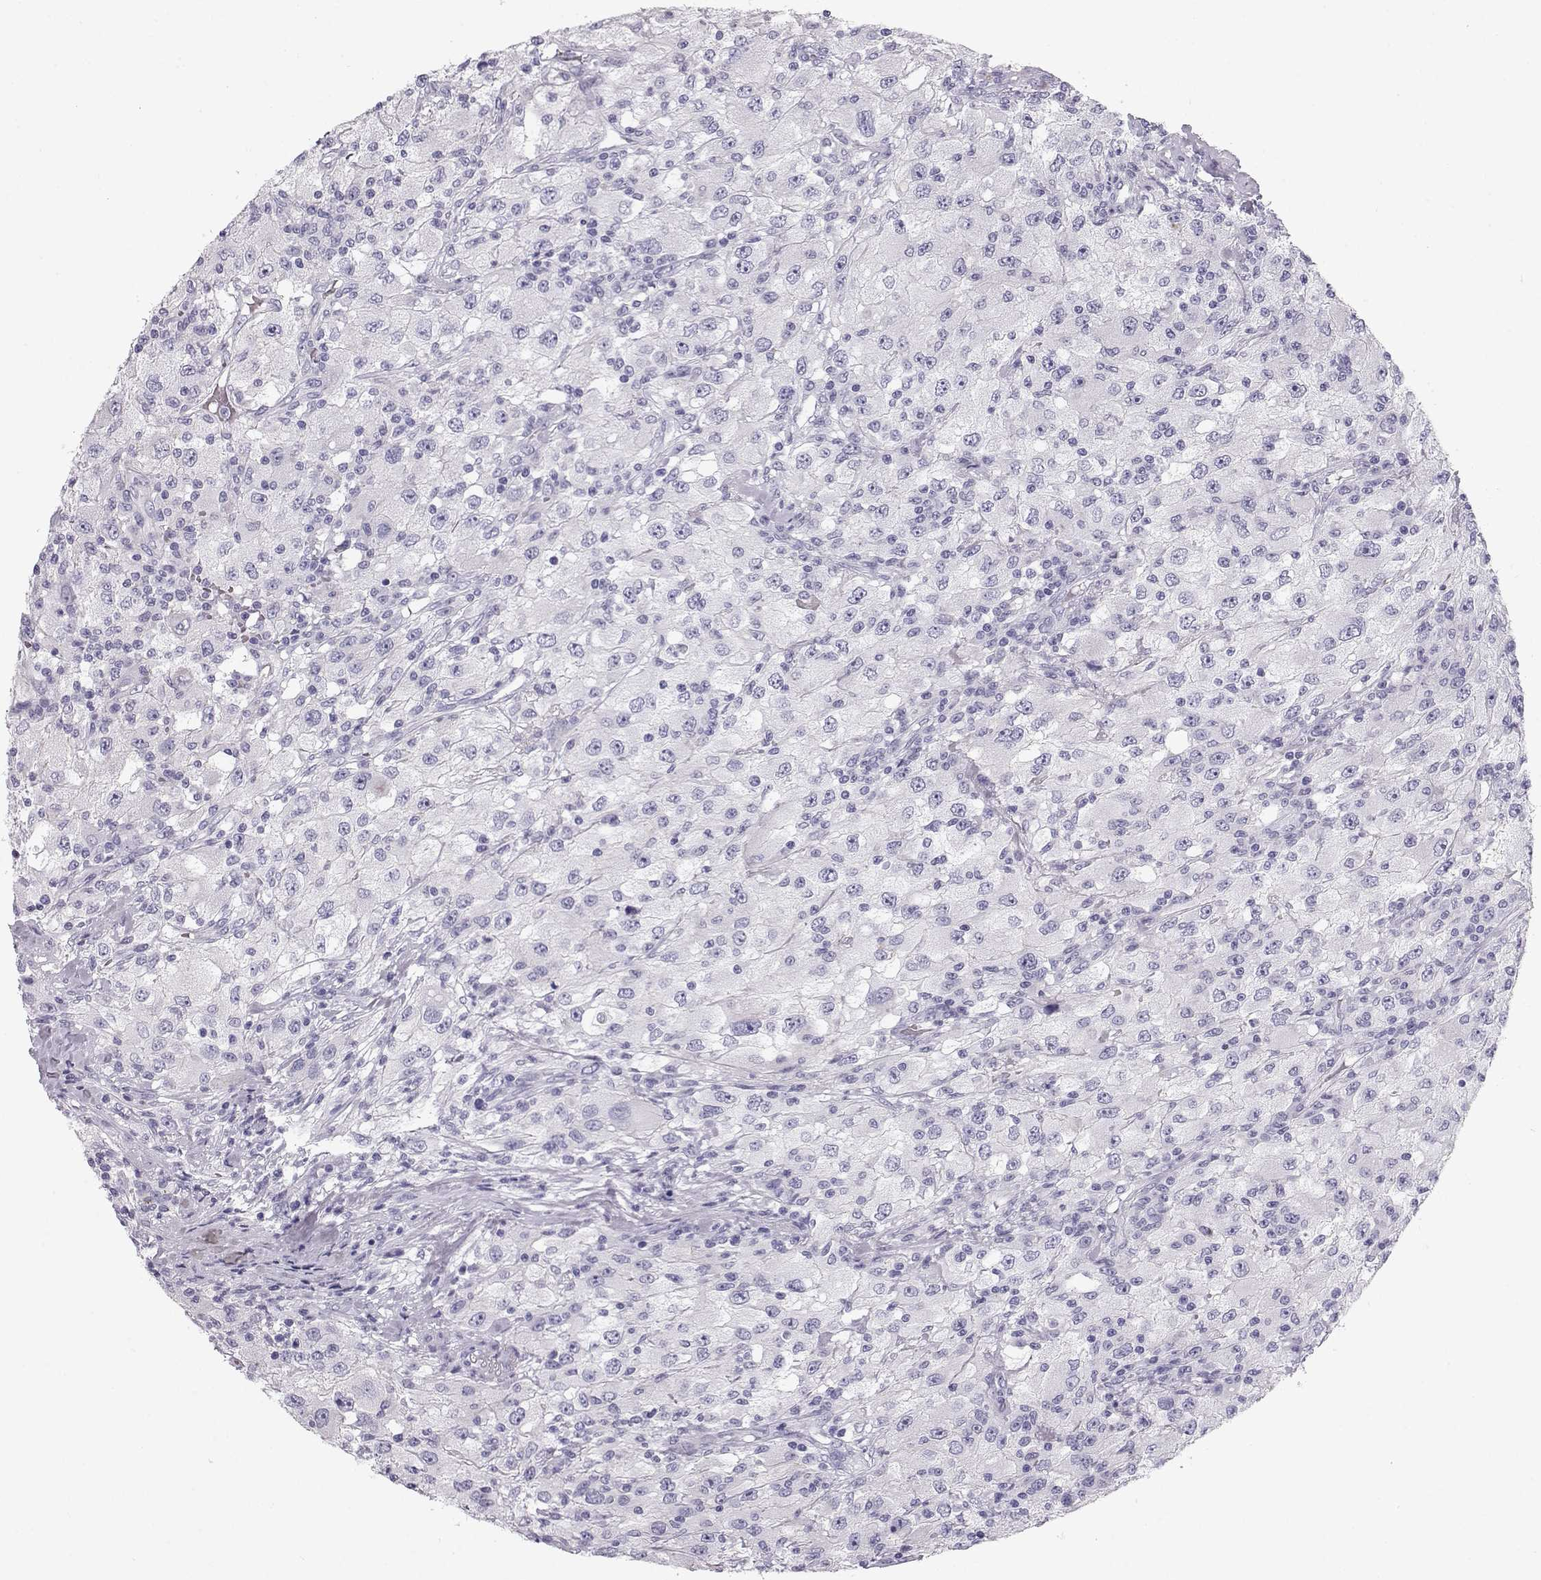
{"staining": {"intensity": "negative", "quantity": "none", "location": "none"}, "tissue": "renal cancer", "cell_type": "Tumor cells", "image_type": "cancer", "snomed": [{"axis": "morphology", "description": "Adenocarcinoma, NOS"}, {"axis": "topography", "description": "Kidney"}], "caption": "Immunohistochemical staining of human adenocarcinoma (renal) displays no significant positivity in tumor cells.", "gene": "GPR26", "patient": {"sex": "female", "age": 67}}